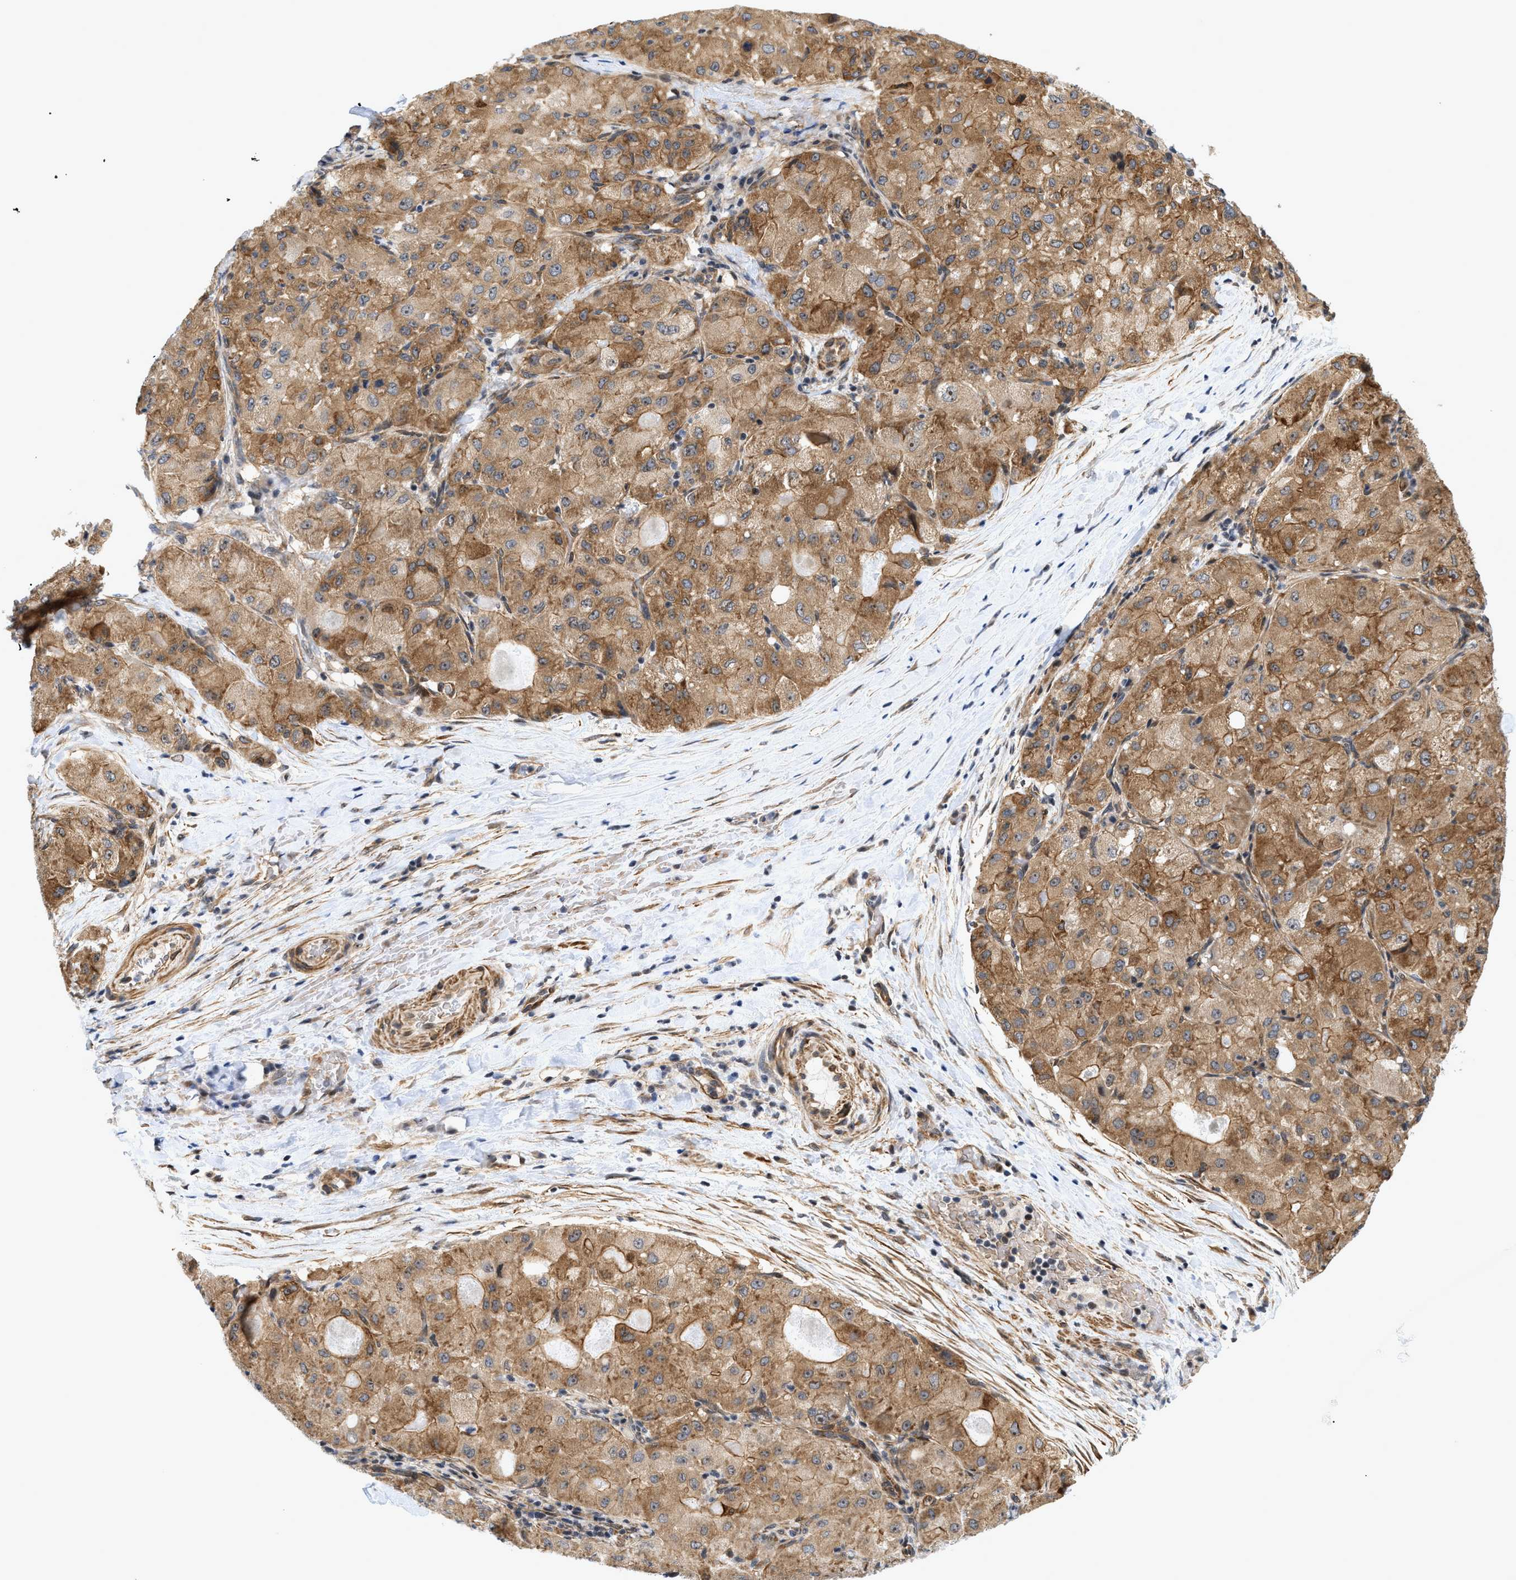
{"staining": {"intensity": "moderate", "quantity": ">75%", "location": "cytoplasmic/membranous"}, "tissue": "liver cancer", "cell_type": "Tumor cells", "image_type": "cancer", "snomed": [{"axis": "morphology", "description": "Carcinoma, Hepatocellular, NOS"}, {"axis": "topography", "description": "Liver"}], "caption": "Hepatocellular carcinoma (liver) stained with a brown dye demonstrates moderate cytoplasmic/membranous positive expression in approximately >75% of tumor cells.", "gene": "GPRASP2", "patient": {"sex": "male", "age": 80}}